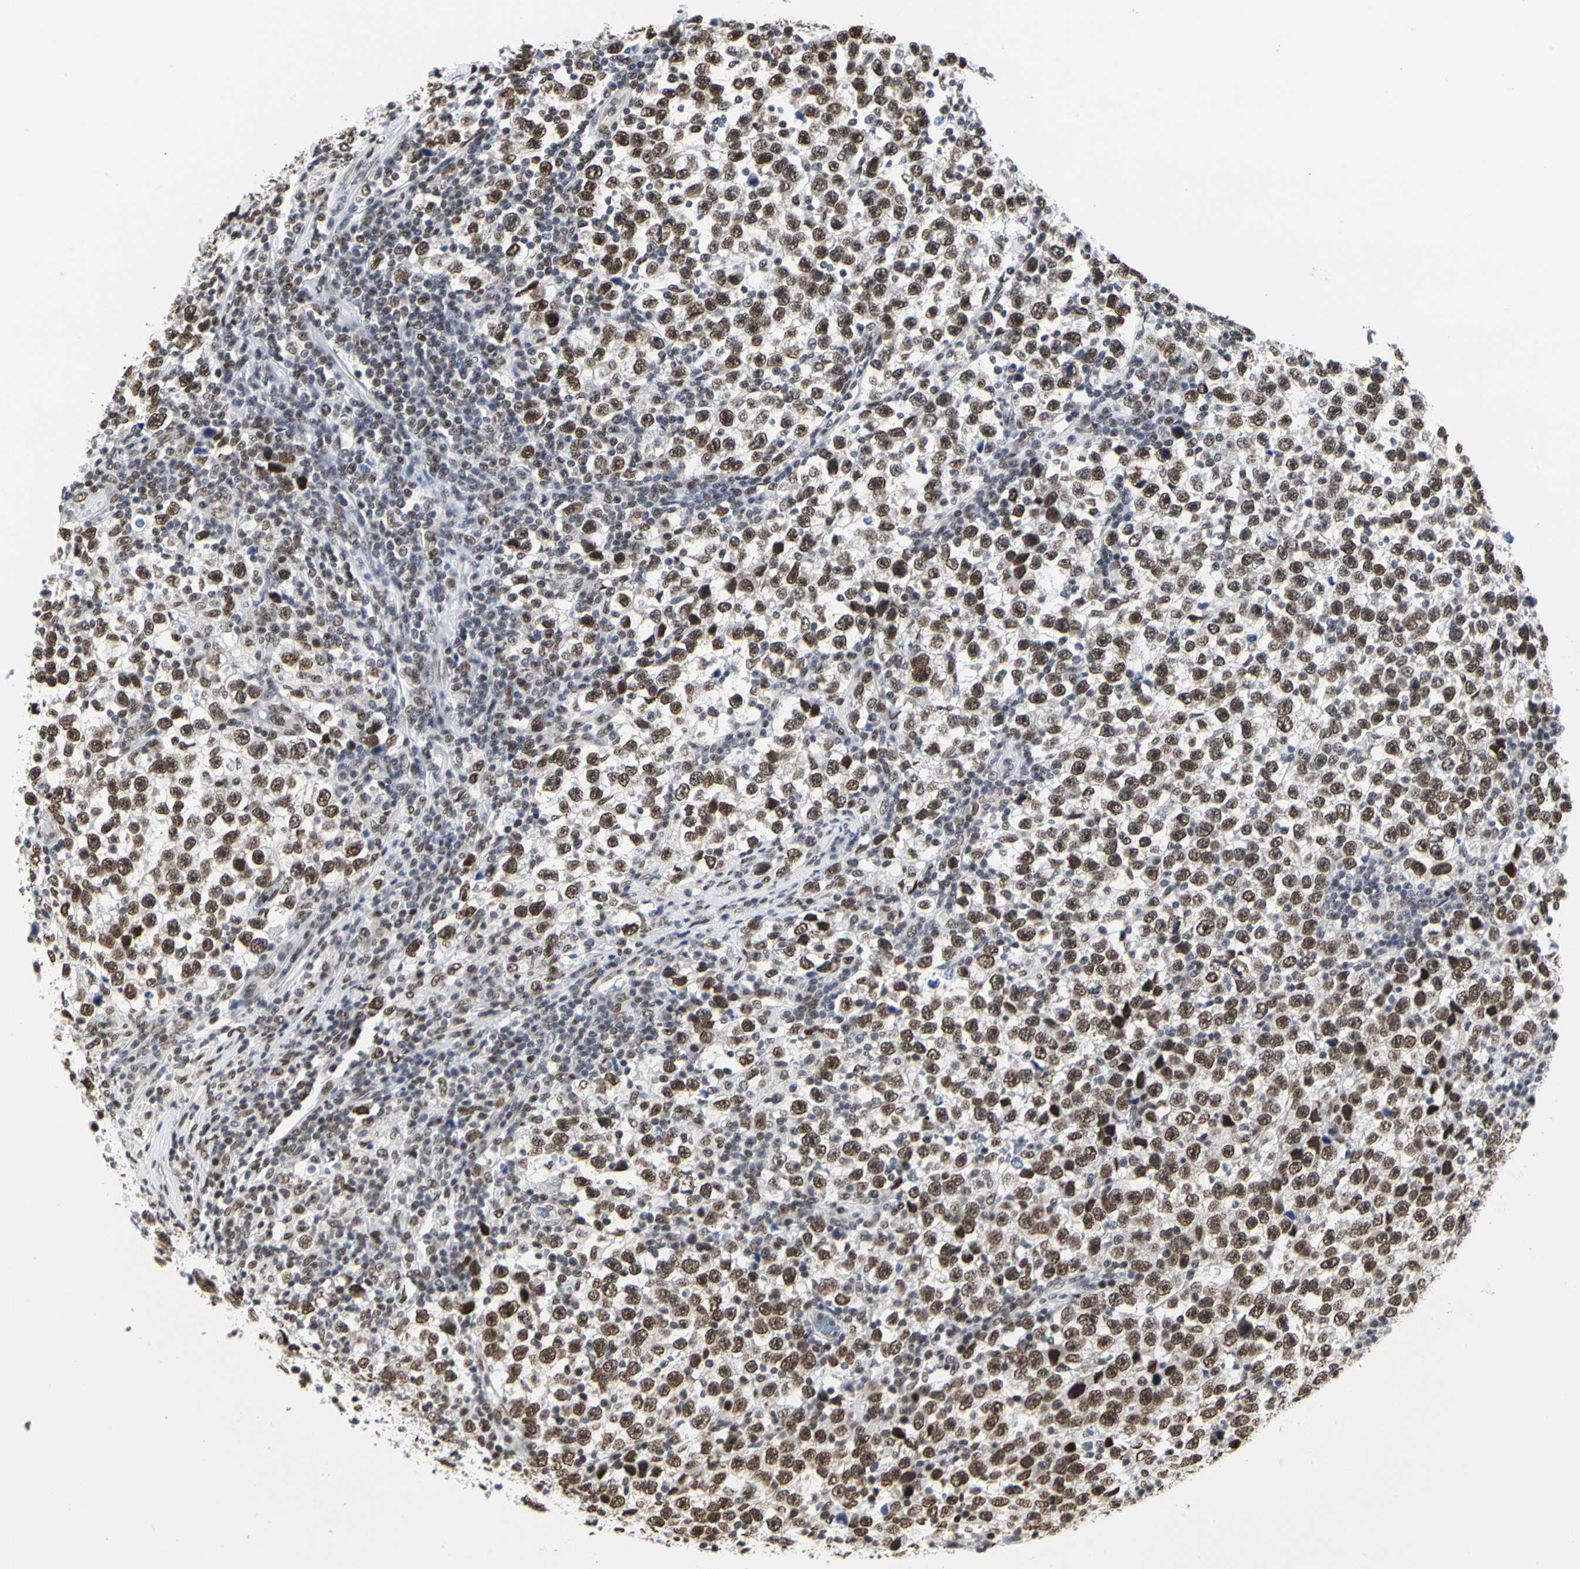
{"staining": {"intensity": "moderate", "quantity": ">75%", "location": "nuclear"}, "tissue": "testis cancer", "cell_type": "Tumor cells", "image_type": "cancer", "snomed": [{"axis": "morphology", "description": "Seminoma, NOS"}, {"axis": "topography", "description": "Testis"}], "caption": "Immunohistochemical staining of human seminoma (testis) displays moderate nuclear protein expression in approximately >75% of tumor cells.", "gene": "PRMT3", "patient": {"sex": "male", "age": 43}}